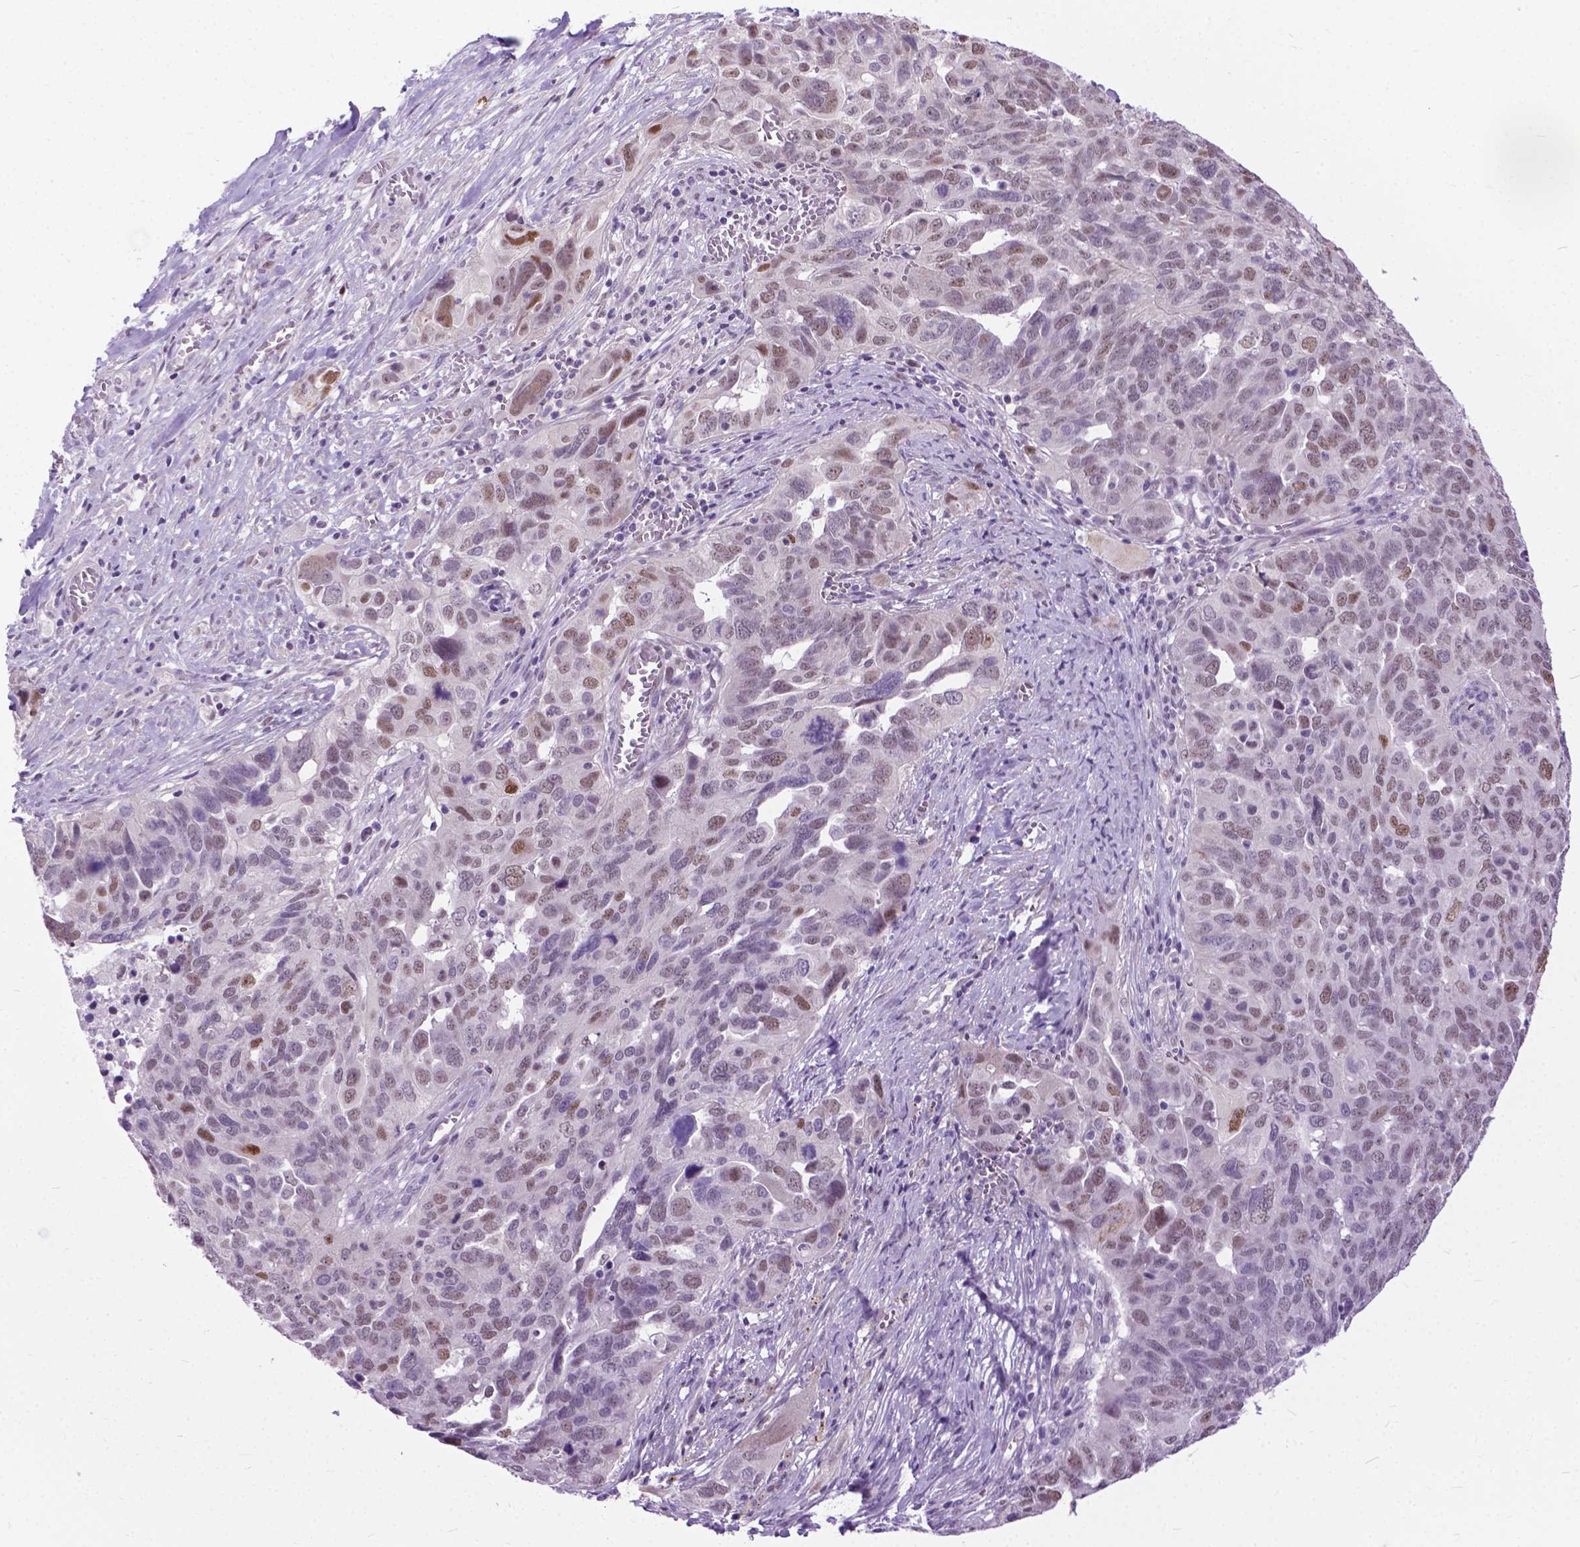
{"staining": {"intensity": "moderate", "quantity": "25%-75%", "location": "cytoplasmic/membranous"}, "tissue": "ovarian cancer", "cell_type": "Tumor cells", "image_type": "cancer", "snomed": [{"axis": "morphology", "description": "Carcinoma, endometroid"}, {"axis": "topography", "description": "Soft tissue"}, {"axis": "topography", "description": "Ovary"}], "caption": "Immunohistochemistry (IHC) image of endometroid carcinoma (ovarian) stained for a protein (brown), which exhibits medium levels of moderate cytoplasmic/membranous staining in about 25%-75% of tumor cells.", "gene": "APCDD1L", "patient": {"sex": "female", "age": 52}}